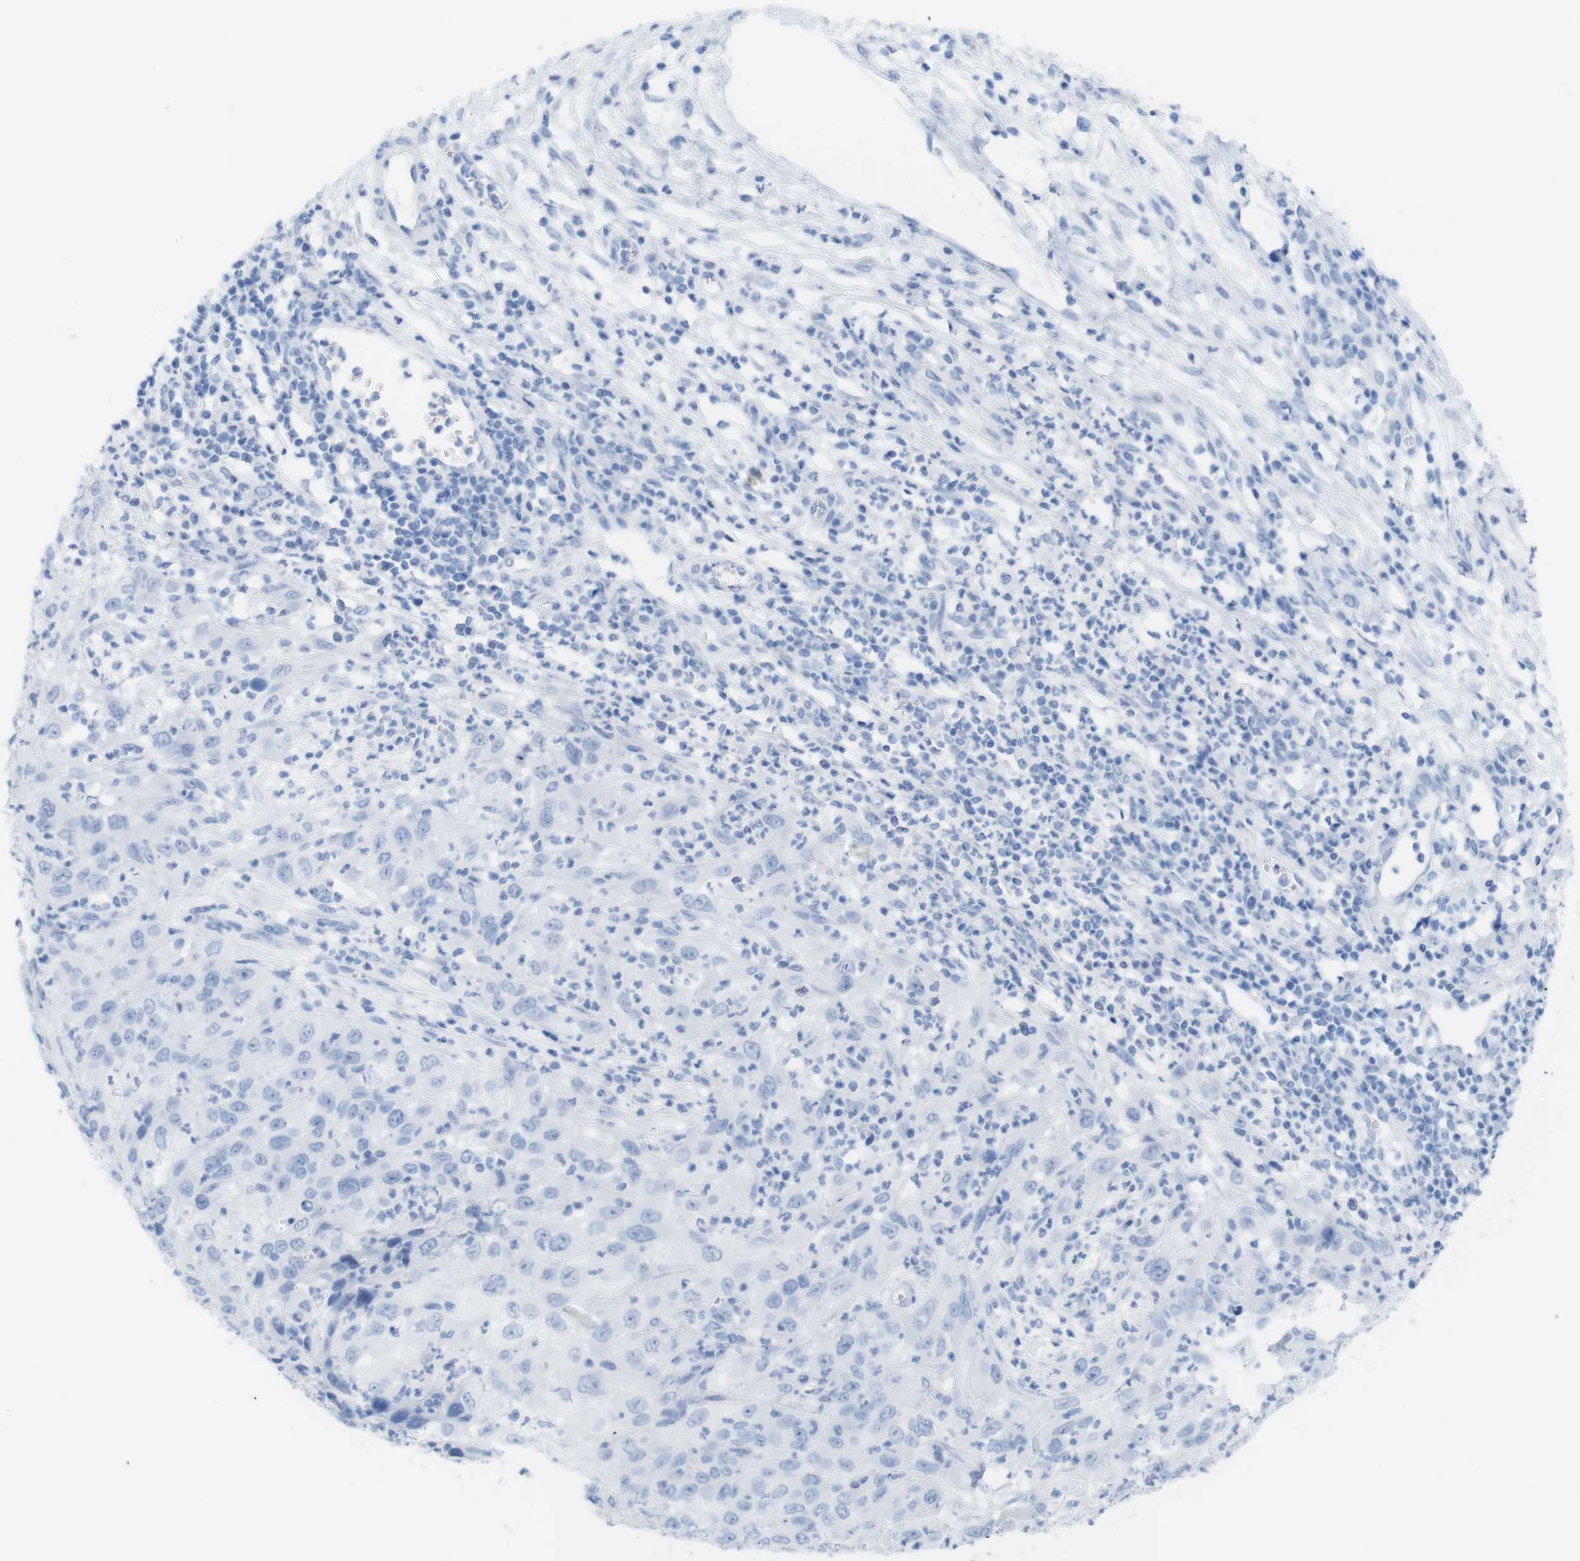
{"staining": {"intensity": "negative", "quantity": "none", "location": "none"}, "tissue": "cervical cancer", "cell_type": "Tumor cells", "image_type": "cancer", "snomed": [{"axis": "morphology", "description": "Squamous cell carcinoma, NOS"}, {"axis": "topography", "description": "Cervix"}], "caption": "DAB (3,3'-diaminobenzidine) immunohistochemical staining of cervical squamous cell carcinoma displays no significant staining in tumor cells.", "gene": "MYH7", "patient": {"sex": "female", "age": 32}}